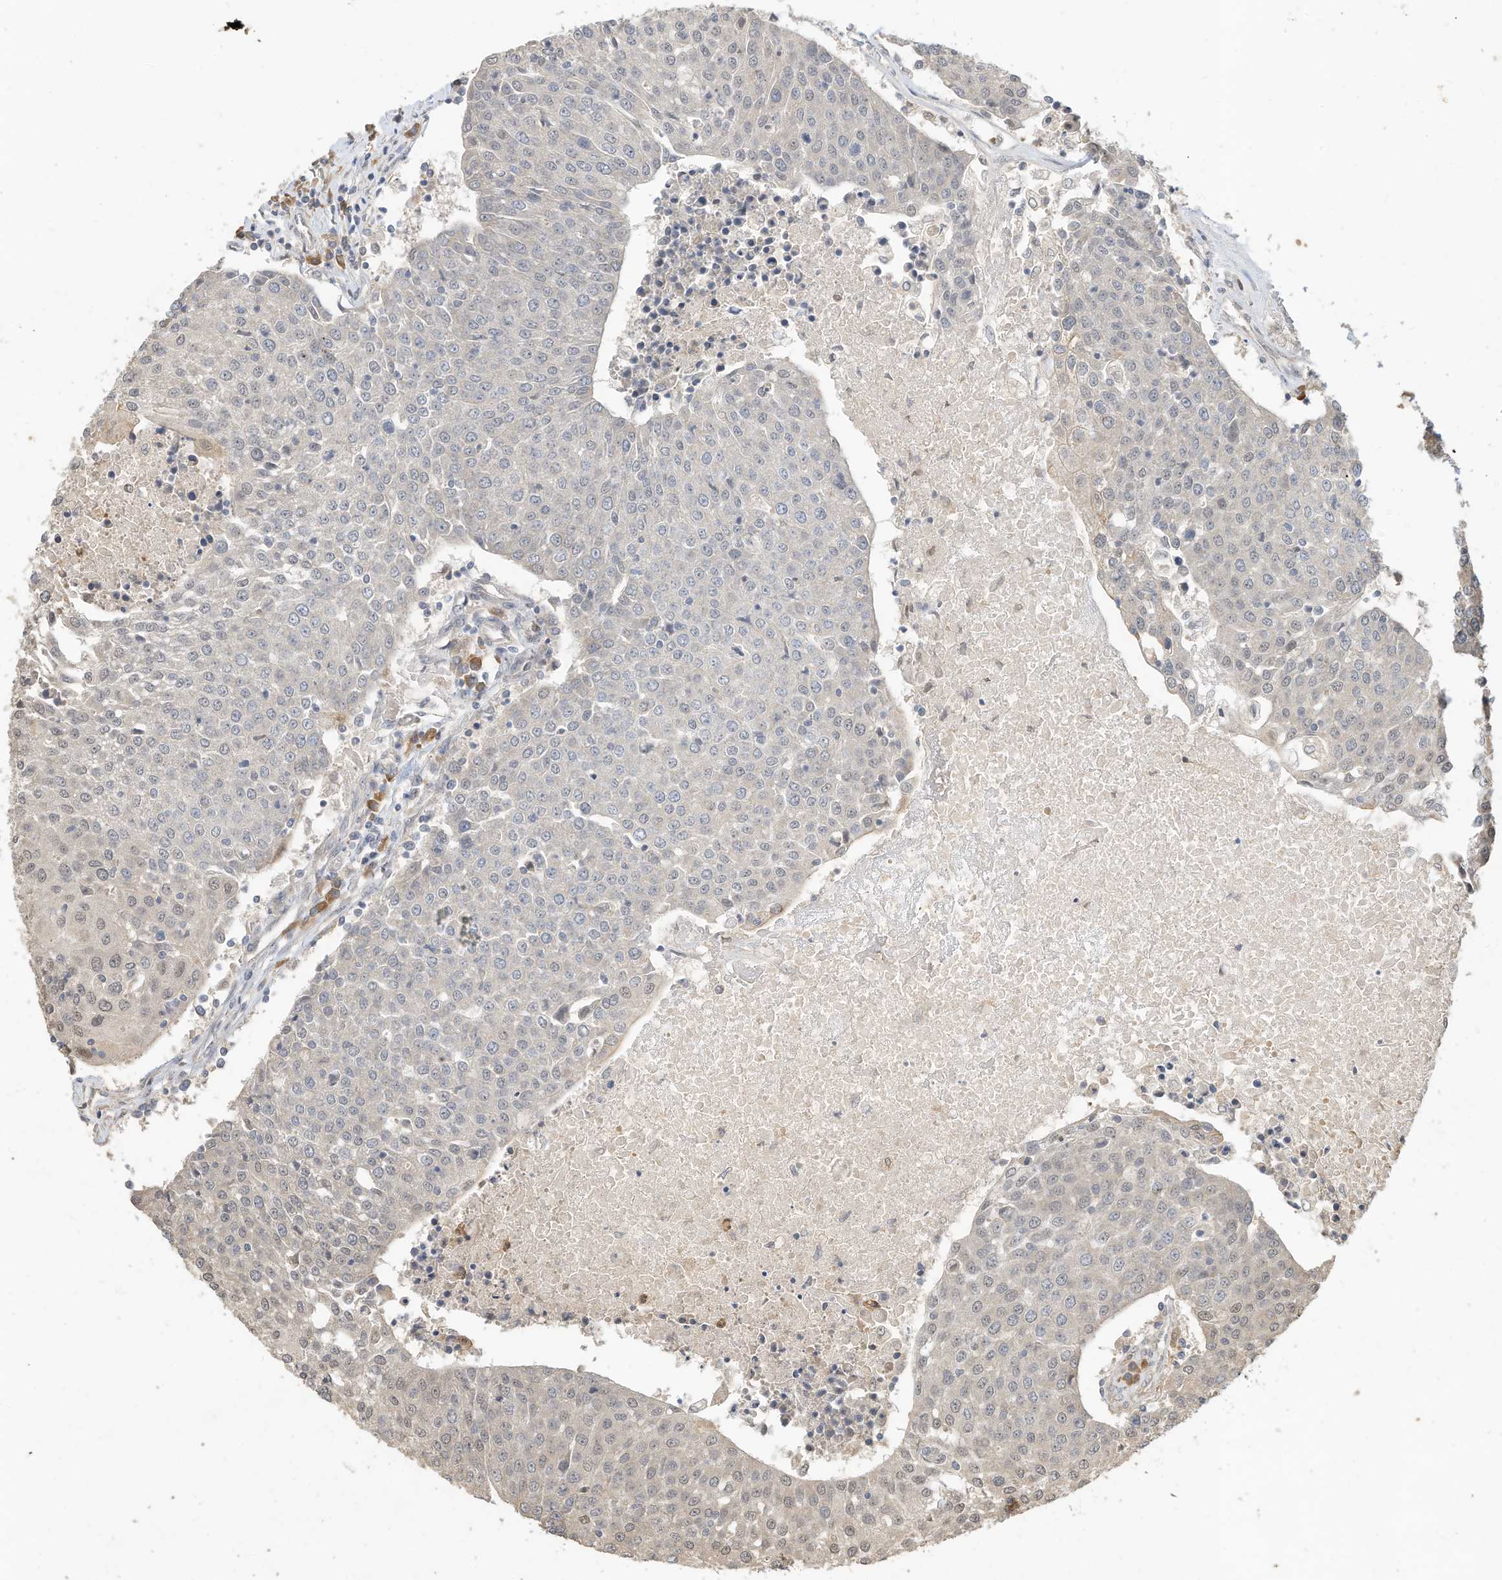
{"staining": {"intensity": "weak", "quantity": "<25%", "location": "nuclear"}, "tissue": "urothelial cancer", "cell_type": "Tumor cells", "image_type": "cancer", "snomed": [{"axis": "morphology", "description": "Urothelial carcinoma, High grade"}, {"axis": "topography", "description": "Urinary bladder"}], "caption": "Immunohistochemical staining of human urothelial carcinoma (high-grade) shows no significant positivity in tumor cells.", "gene": "OFD1", "patient": {"sex": "female", "age": 85}}